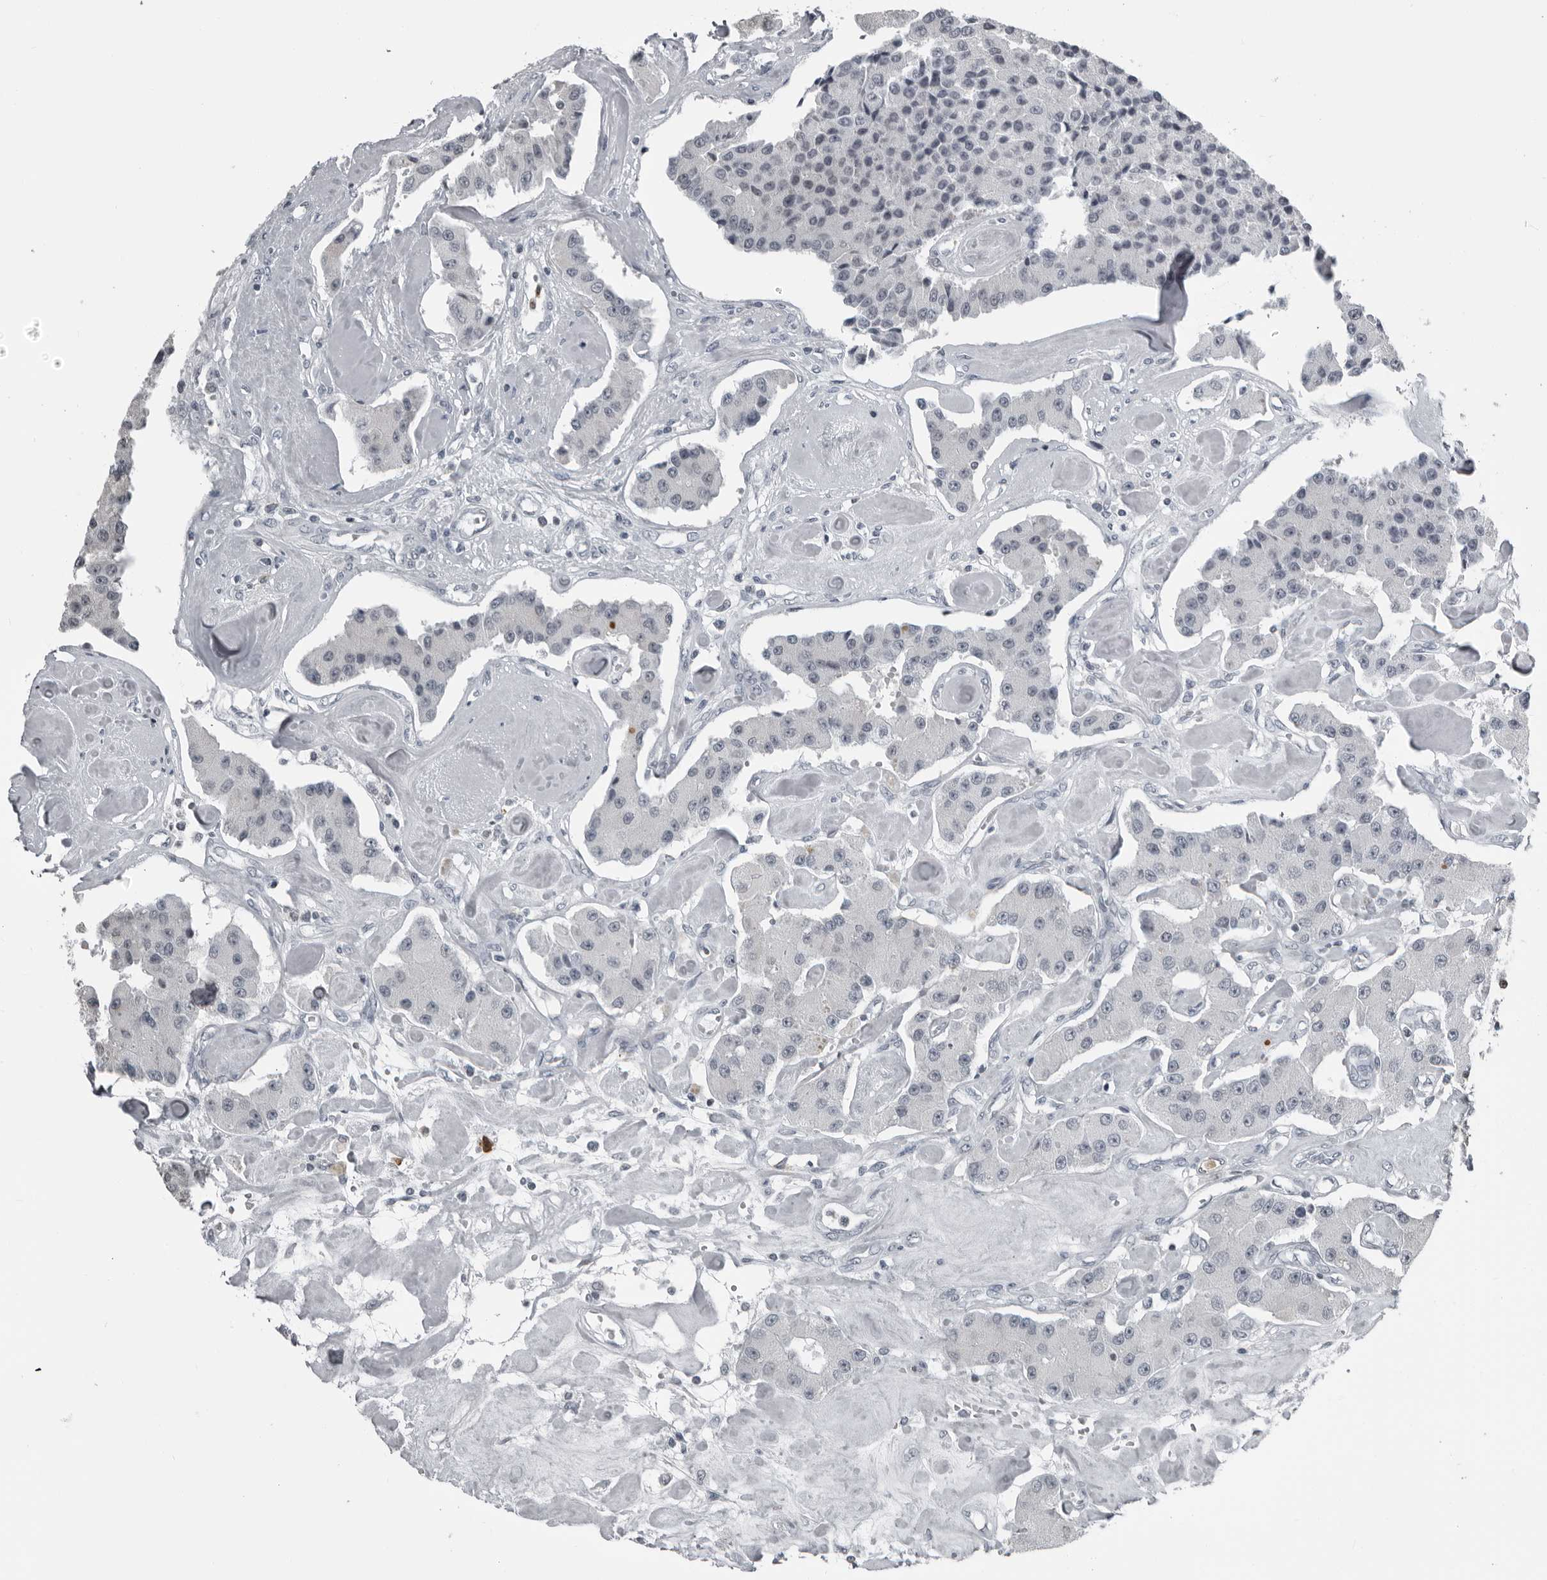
{"staining": {"intensity": "negative", "quantity": "none", "location": "none"}, "tissue": "carcinoid", "cell_type": "Tumor cells", "image_type": "cancer", "snomed": [{"axis": "morphology", "description": "Carcinoid, malignant, NOS"}, {"axis": "topography", "description": "Pancreas"}], "caption": "Malignant carcinoid stained for a protein using immunohistochemistry shows no positivity tumor cells.", "gene": "RTCA", "patient": {"sex": "male", "age": 41}}